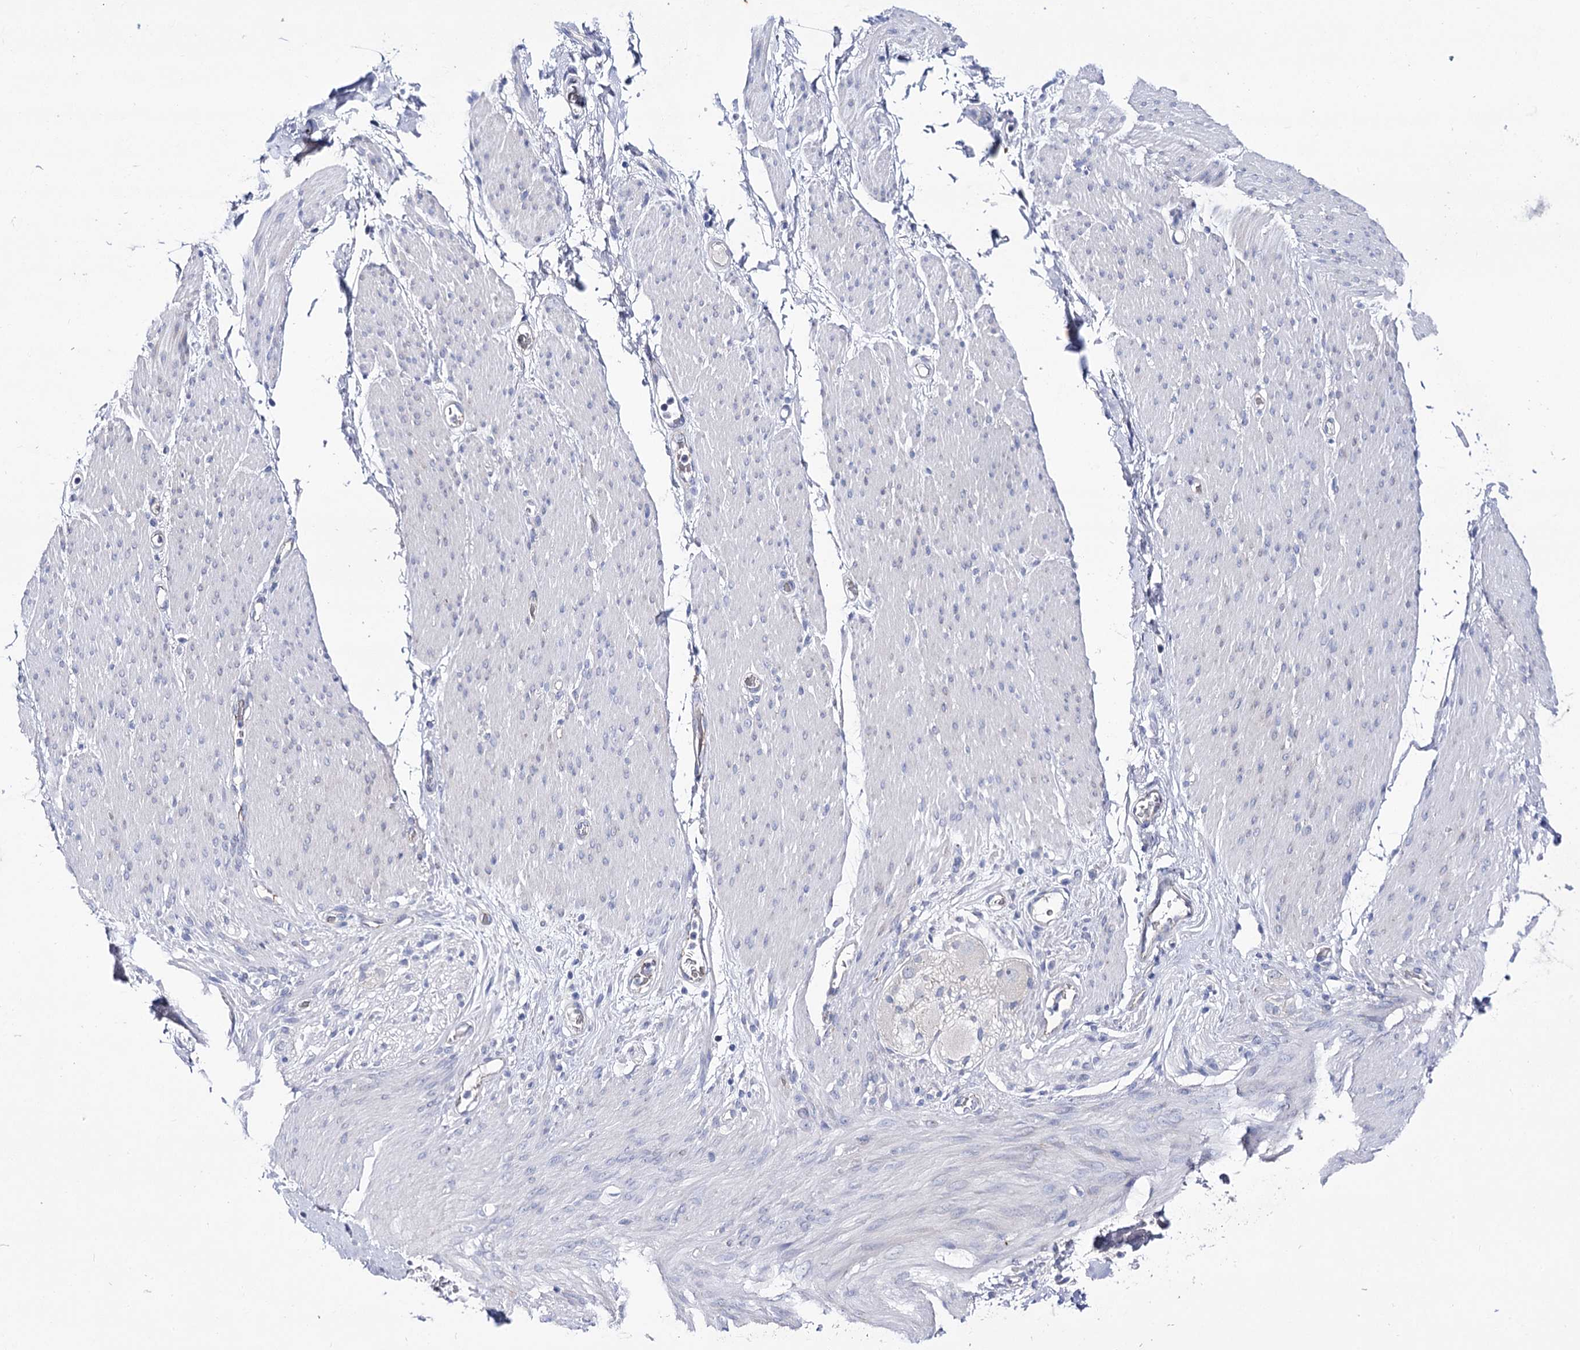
{"staining": {"intensity": "negative", "quantity": "none", "location": "none"}, "tissue": "adipose tissue", "cell_type": "Adipocytes", "image_type": "normal", "snomed": [{"axis": "morphology", "description": "Normal tissue, NOS"}, {"axis": "topography", "description": "Colon"}, {"axis": "topography", "description": "Peripheral nerve tissue"}], "caption": "Adipose tissue was stained to show a protein in brown. There is no significant expression in adipocytes. (Stains: DAB immunohistochemistry with hematoxylin counter stain, Microscopy: brightfield microscopy at high magnification).", "gene": "NRAP", "patient": {"sex": "female", "age": 61}}